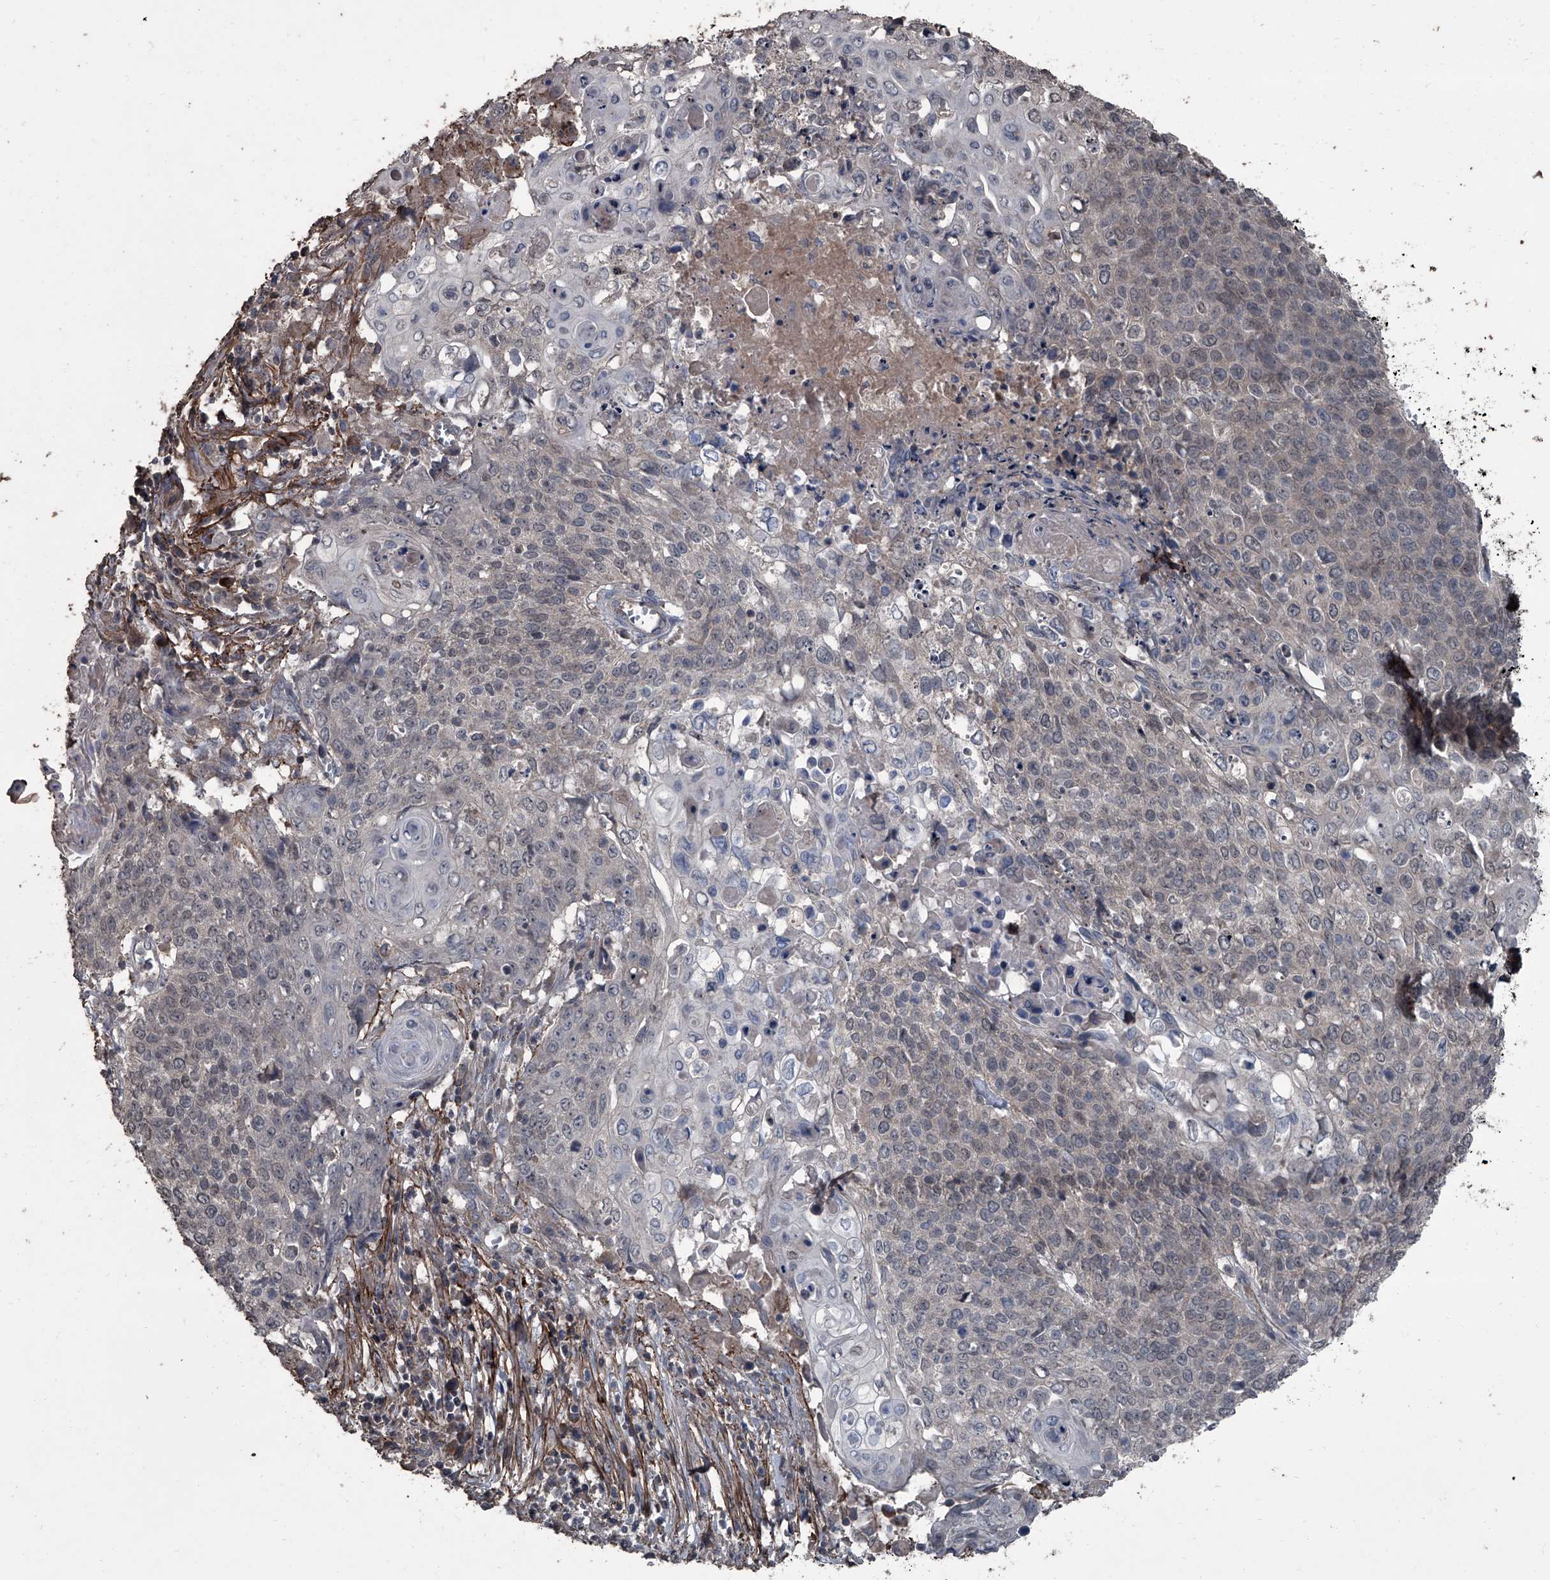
{"staining": {"intensity": "weak", "quantity": "<25%", "location": "nuclear"}, "tissue": "cervical cancer", "cell_type": "Tumor cells", "image_type": "cancer", "snomed": [{"axis": "morphology", "description": "Squamous cell carcinoma, NOS"}, {"axis": "topography", "description": "Cervix"}], "caption": "Immunohistochemistry micrograph of neoplastic tissue: cervical squamous cell carcinoma stained with DAB (3,3'-diaminobenzidine) displays no significant protein expression in tumor cells.", "gene": "OARD1", "patient": {"sex": "female", "age": 39}}